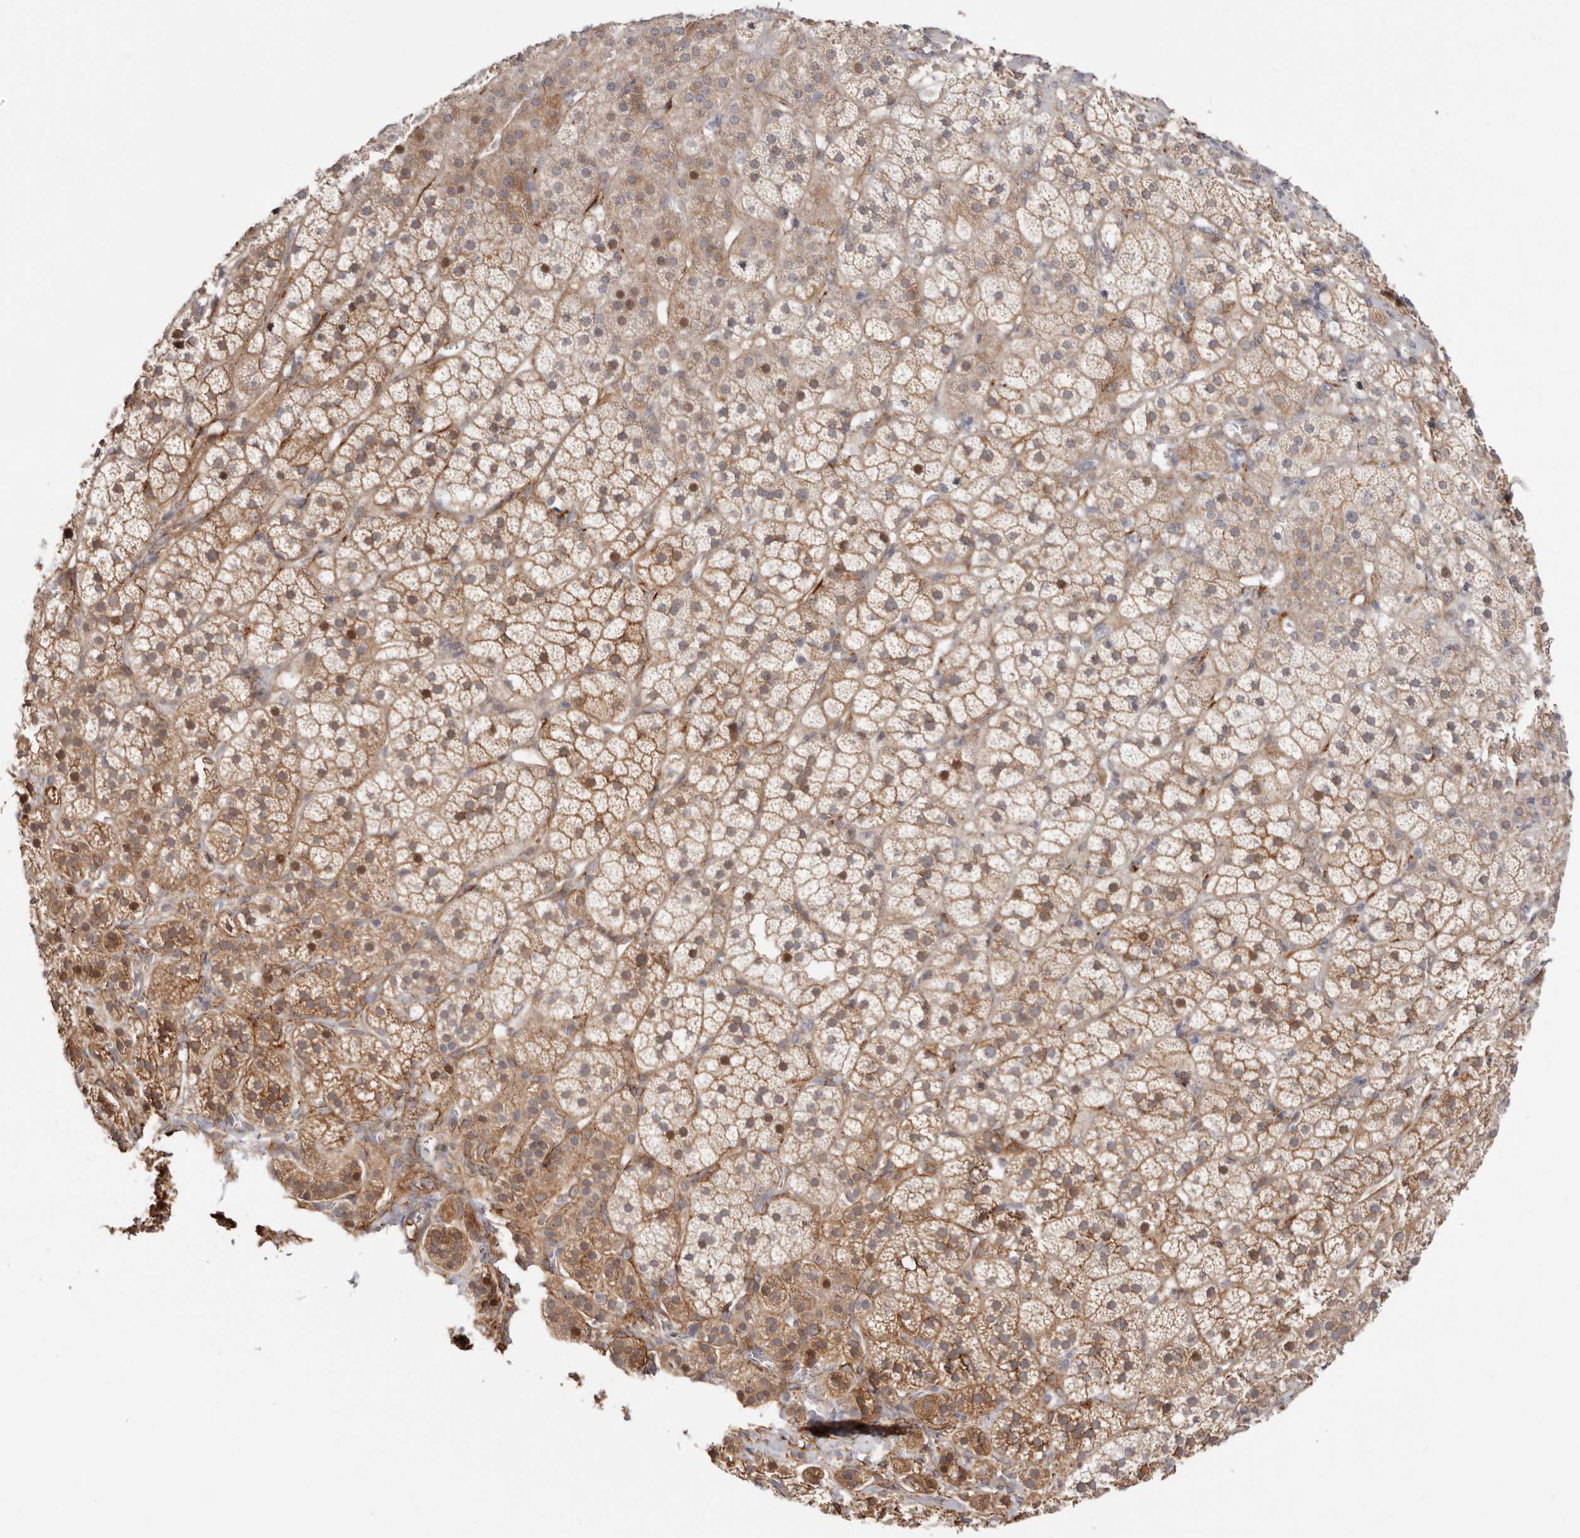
{"staining": {"intensity": "moderate", "quantity": ">75%", "location": "cytoplasmic/membranous,nuclear"}, "tissue": "adrenal gland", "cell_type": "Glandular cells", "image_type": "normal", "snomed": [{"axis": "morphology", "description": "Normal tissue, NOS"}, {"axis": "topography", "description": "Adrenal gland"}], "caption": "Immunohistochemical staining of normal adrenal gland displays moderate cytoplasmic/membranous,nuclear protein staining in approximately >75% of glandular cells.", "gene": "SZT2", "patient": {"sex": "female", "age": 44}}